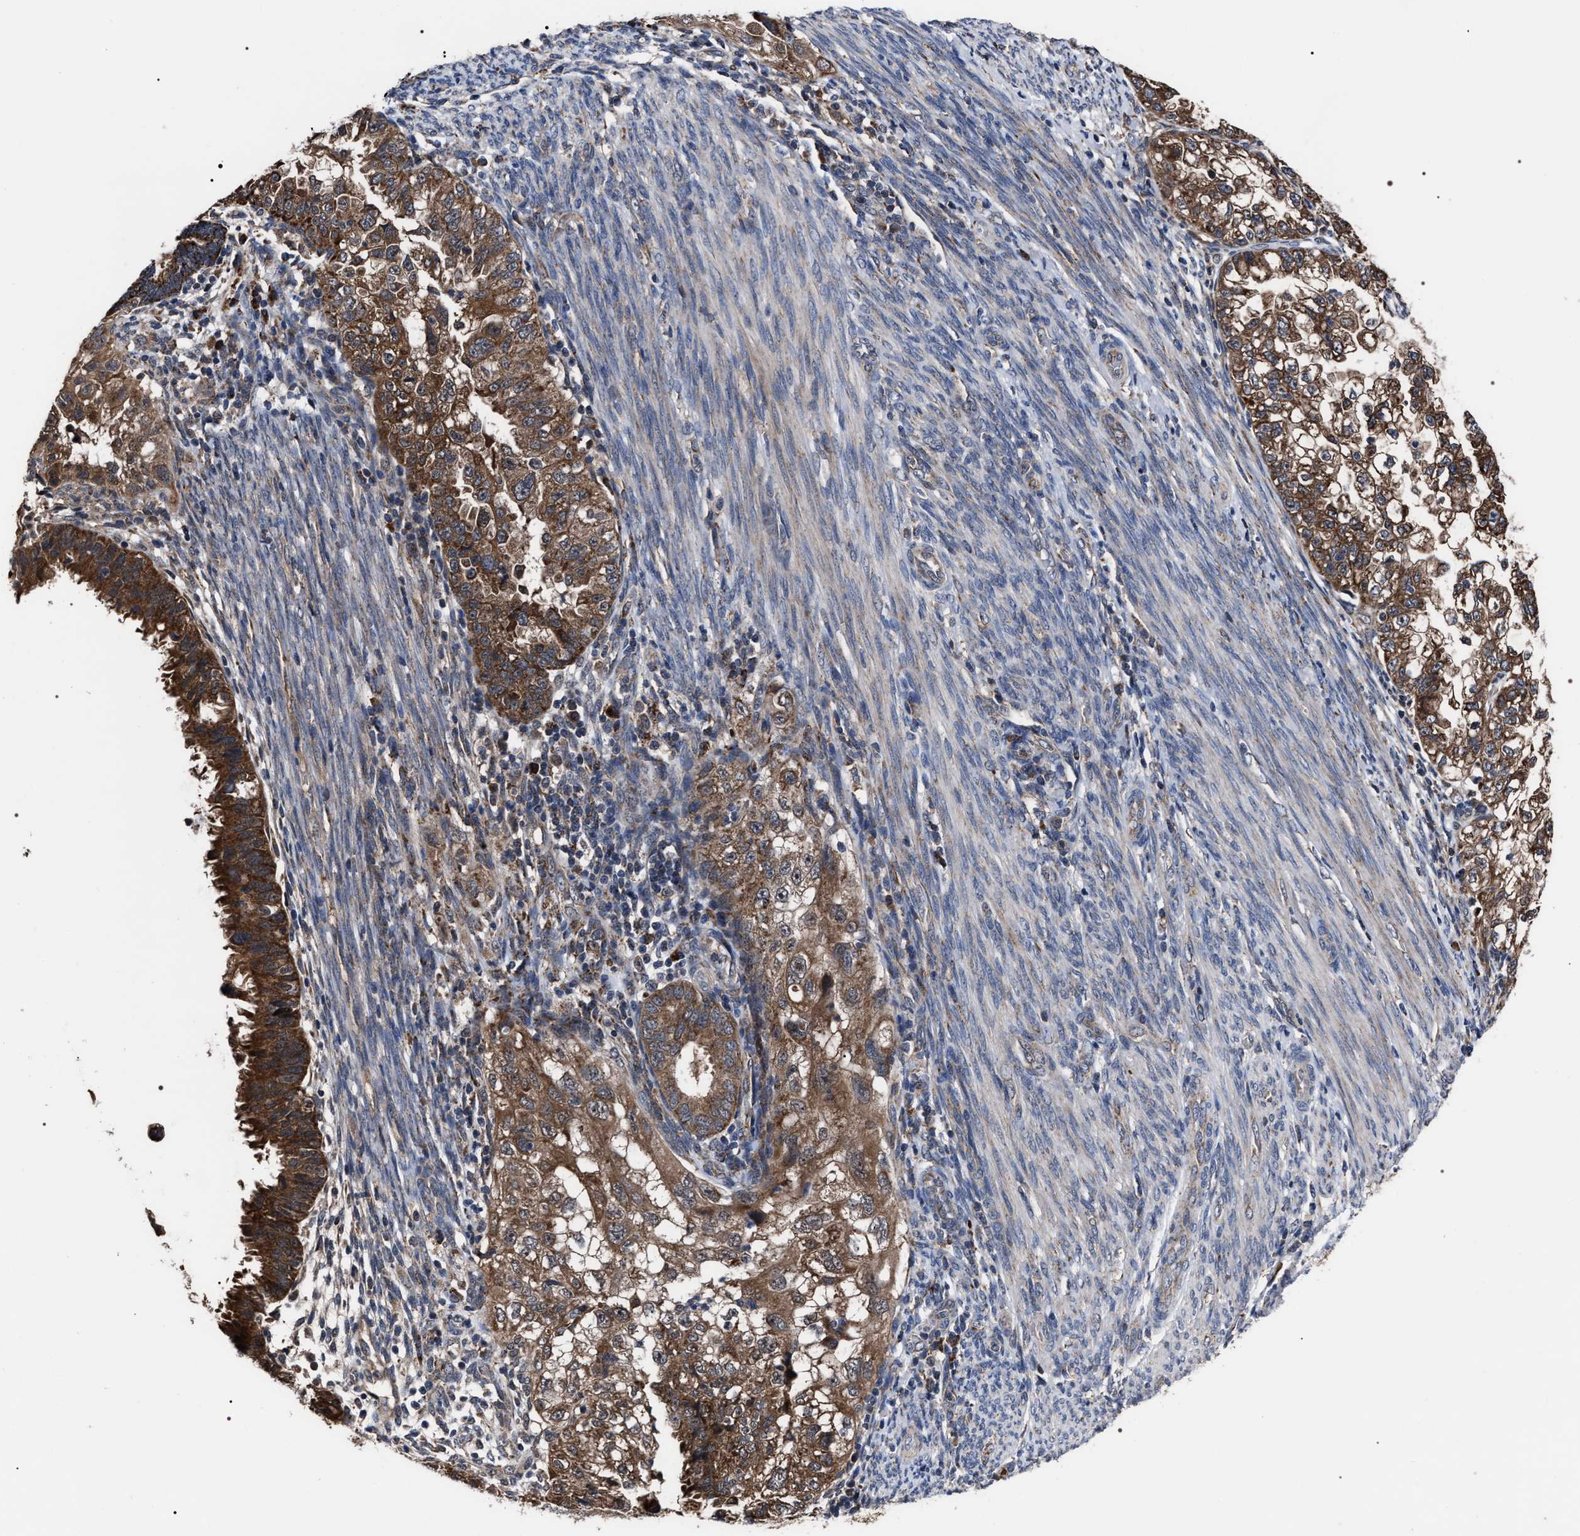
{"staining": {"intensity": "strong", "quantity": ">75%", "location": "cytoplasmic/membranous"}, "tissue": "endometrial cancer", "cell_type": "Tumor cells", "image_type": "cancer", "snomed": [{"axis": "morphology", "description": "Adenocarcinoma, NOS"}, {"axis": "topography", "description": "Endometrium"}], "caption": "IHC micrograph of endometrial adenocarcinoma stained for a protein (brown), which demonstrates high levels of strong cytoplasmic/membranous positivity in approximately >75% of tumor cells.", "gene": "MACC1", "patient": {"sex": "female", "age": 85}}